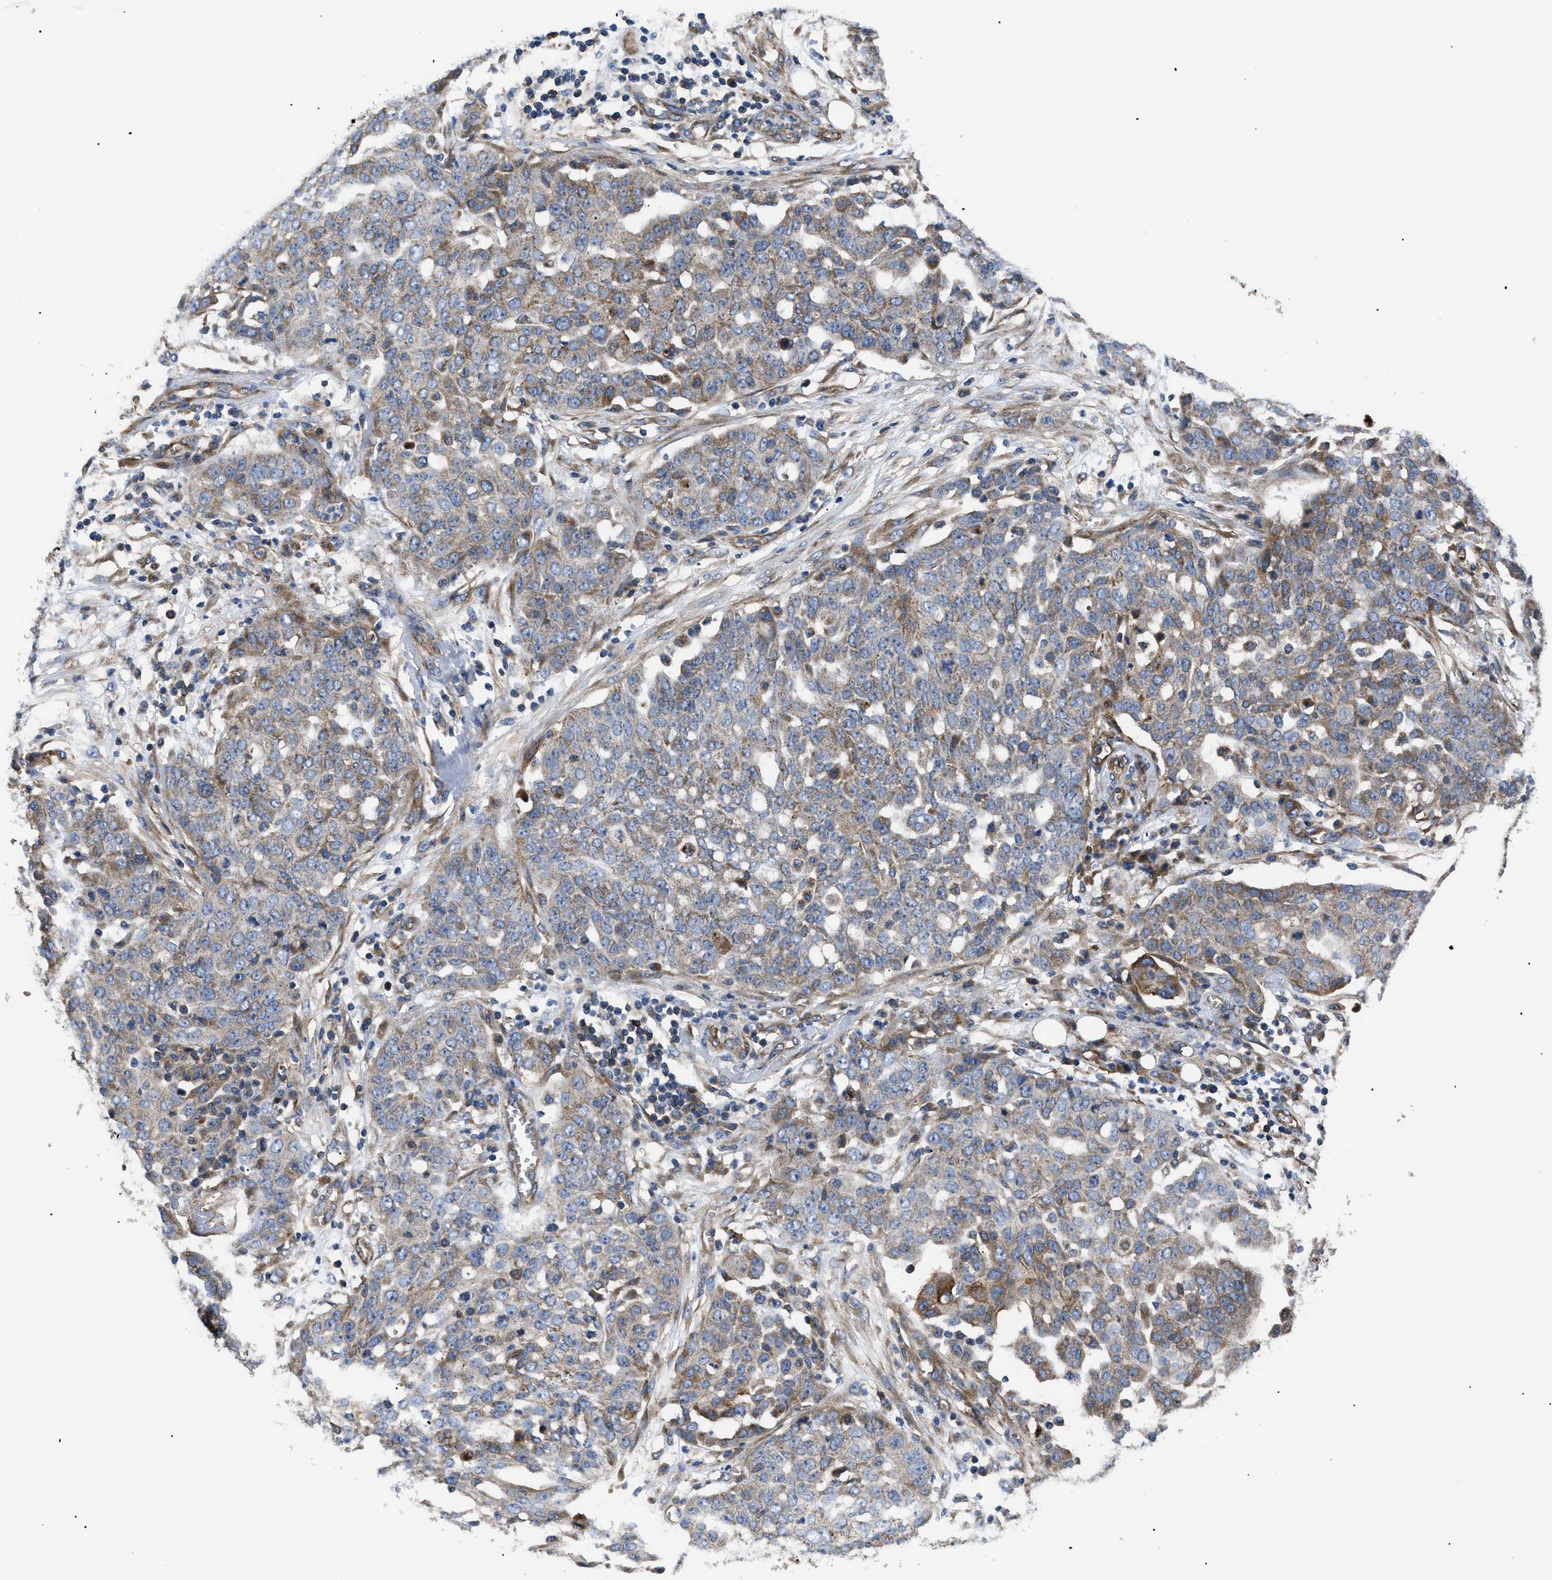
{"staining": {"intensity": "weak", "quantity": "25%-75%", "location": "cytoplasmic/membranous"}, "tissue": "ovarian cancer", "cell_type": "Tumor cells", "image_type": "cancer", "snomed": [{"axis": "morphology", "description": "Cystadenocarcinoma, serous, NOS"}, {"axis": "topography", "description": "Soft tissue"}, {"axis": "topography", "description": "Ovary"}], "caption": "The photomicrograph demonstrates staining of ovarian cancer, revealing weak cytoplasmic/membranous protein expression (brown color) within tumor cells.", "gene": "NT5E", "patient": {"sex": "female", "age": 57}}